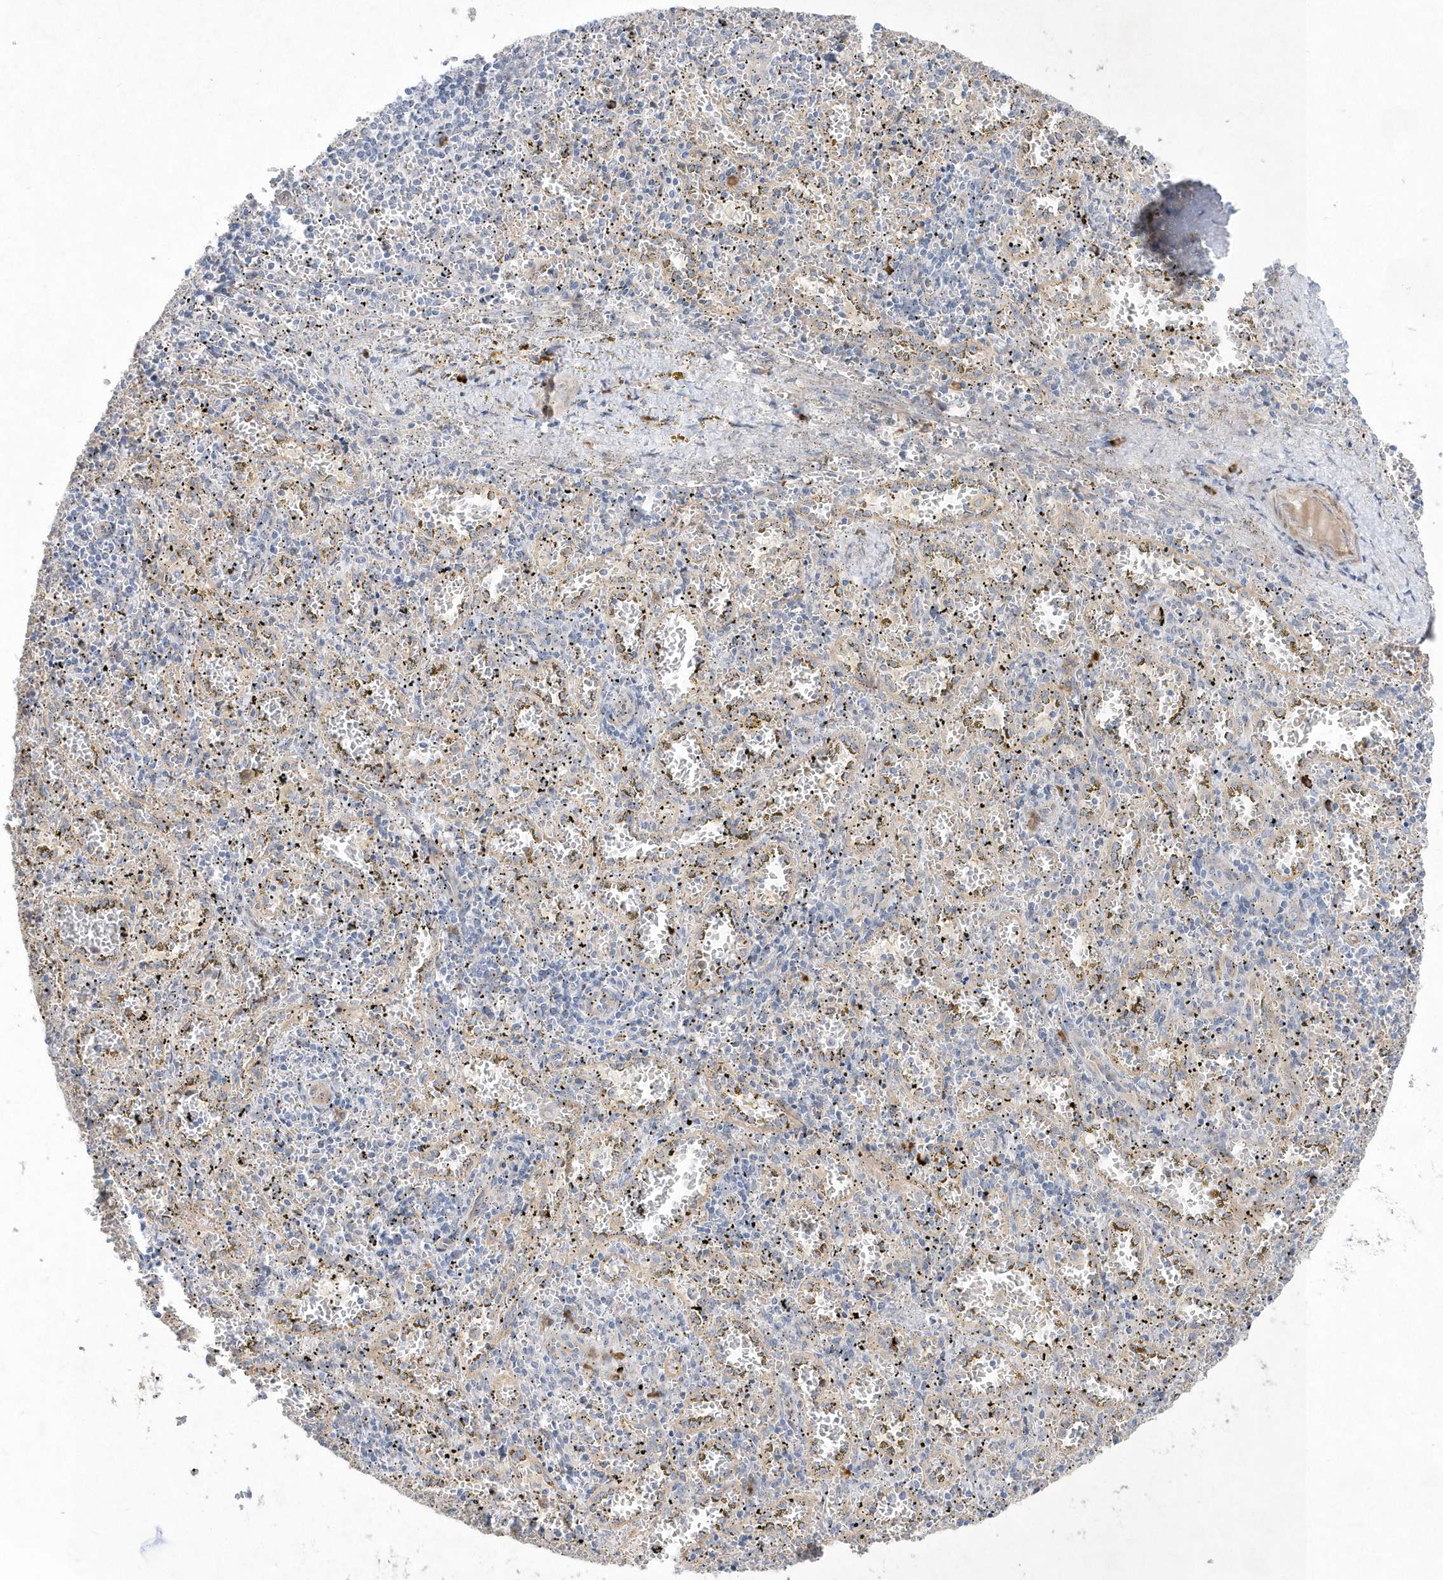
{"staining": {"intensity": "negative", "quantity": "none", "location": "none"}, "tissue": "spleen", "cell_type": "Cells in red pulp", "image_type": "normal", "snomed": [{"axis": "morphology", "description": "Normal tissue, NOS"}, {"axis": "topography", "description": "Spleen"}], "caption": "Cells in red pulp are negative for brown protein staining in normal spleen. Brightfield microscopy of immunohistochemistry stained with DAB (3,3'-diaminobenzidine) (brown) and hematoxylin (blue), captured at high magnification.", "gene": "TMEM132B", "patient": {"sex": "male", "age": 11}}